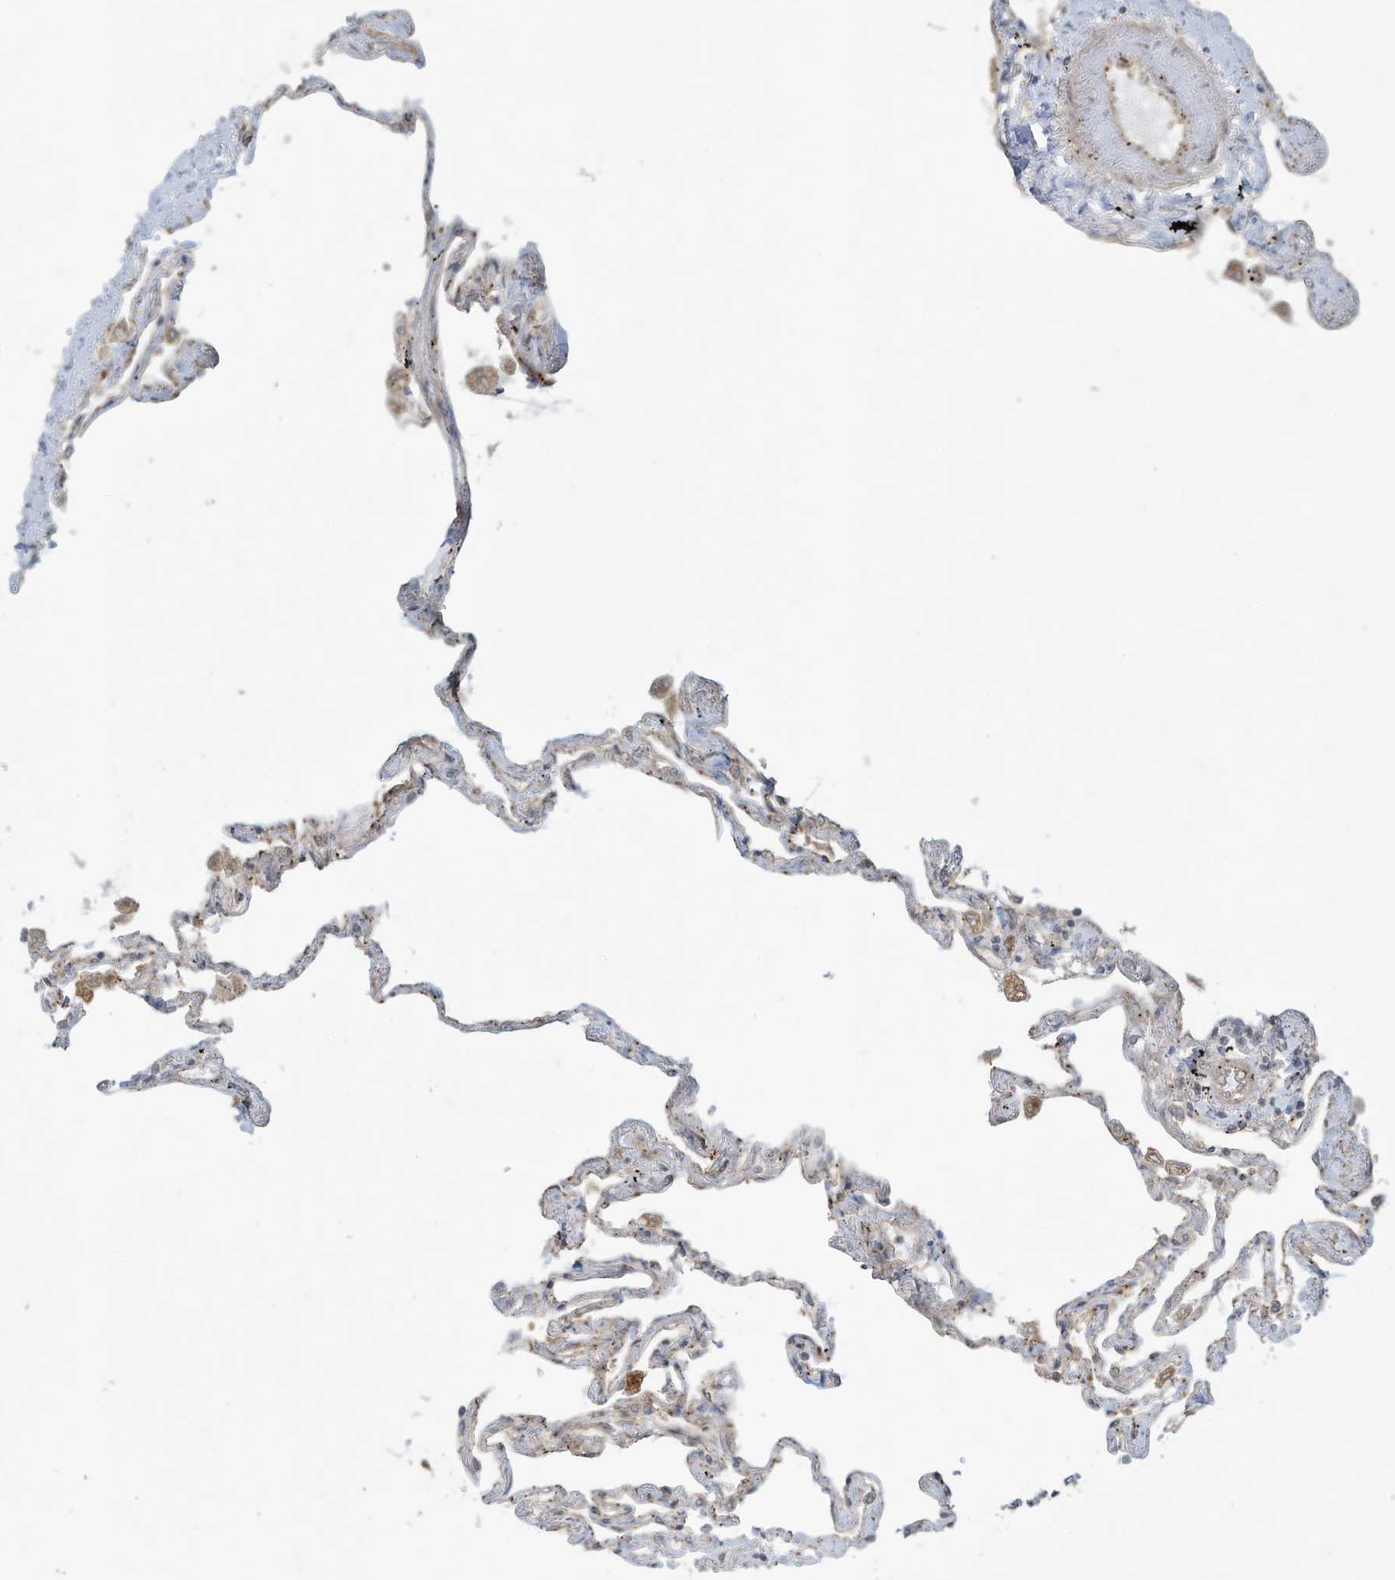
{"staining": {"intensity": "moderate", "quantity": "<25%", "location": "cytoplasmic/membranous"}, "tissue": "lung", "cell_type": "Alveolar cells", "image_type": "normal", "snomed": [{"axis": "morphology", "description": "Normal tissue, NOS"}, {"axis": "topography", "description": "Lung"}], "caption": "A micrograph showing moderate cytoplasmic/membranous positivity in approximately <25% of alveolar cells in unremarkable lung, as visualized by brown immunohistochemical staining.", "gene": "TRIM67", "patient": {"sex": "female", "age": 67}}